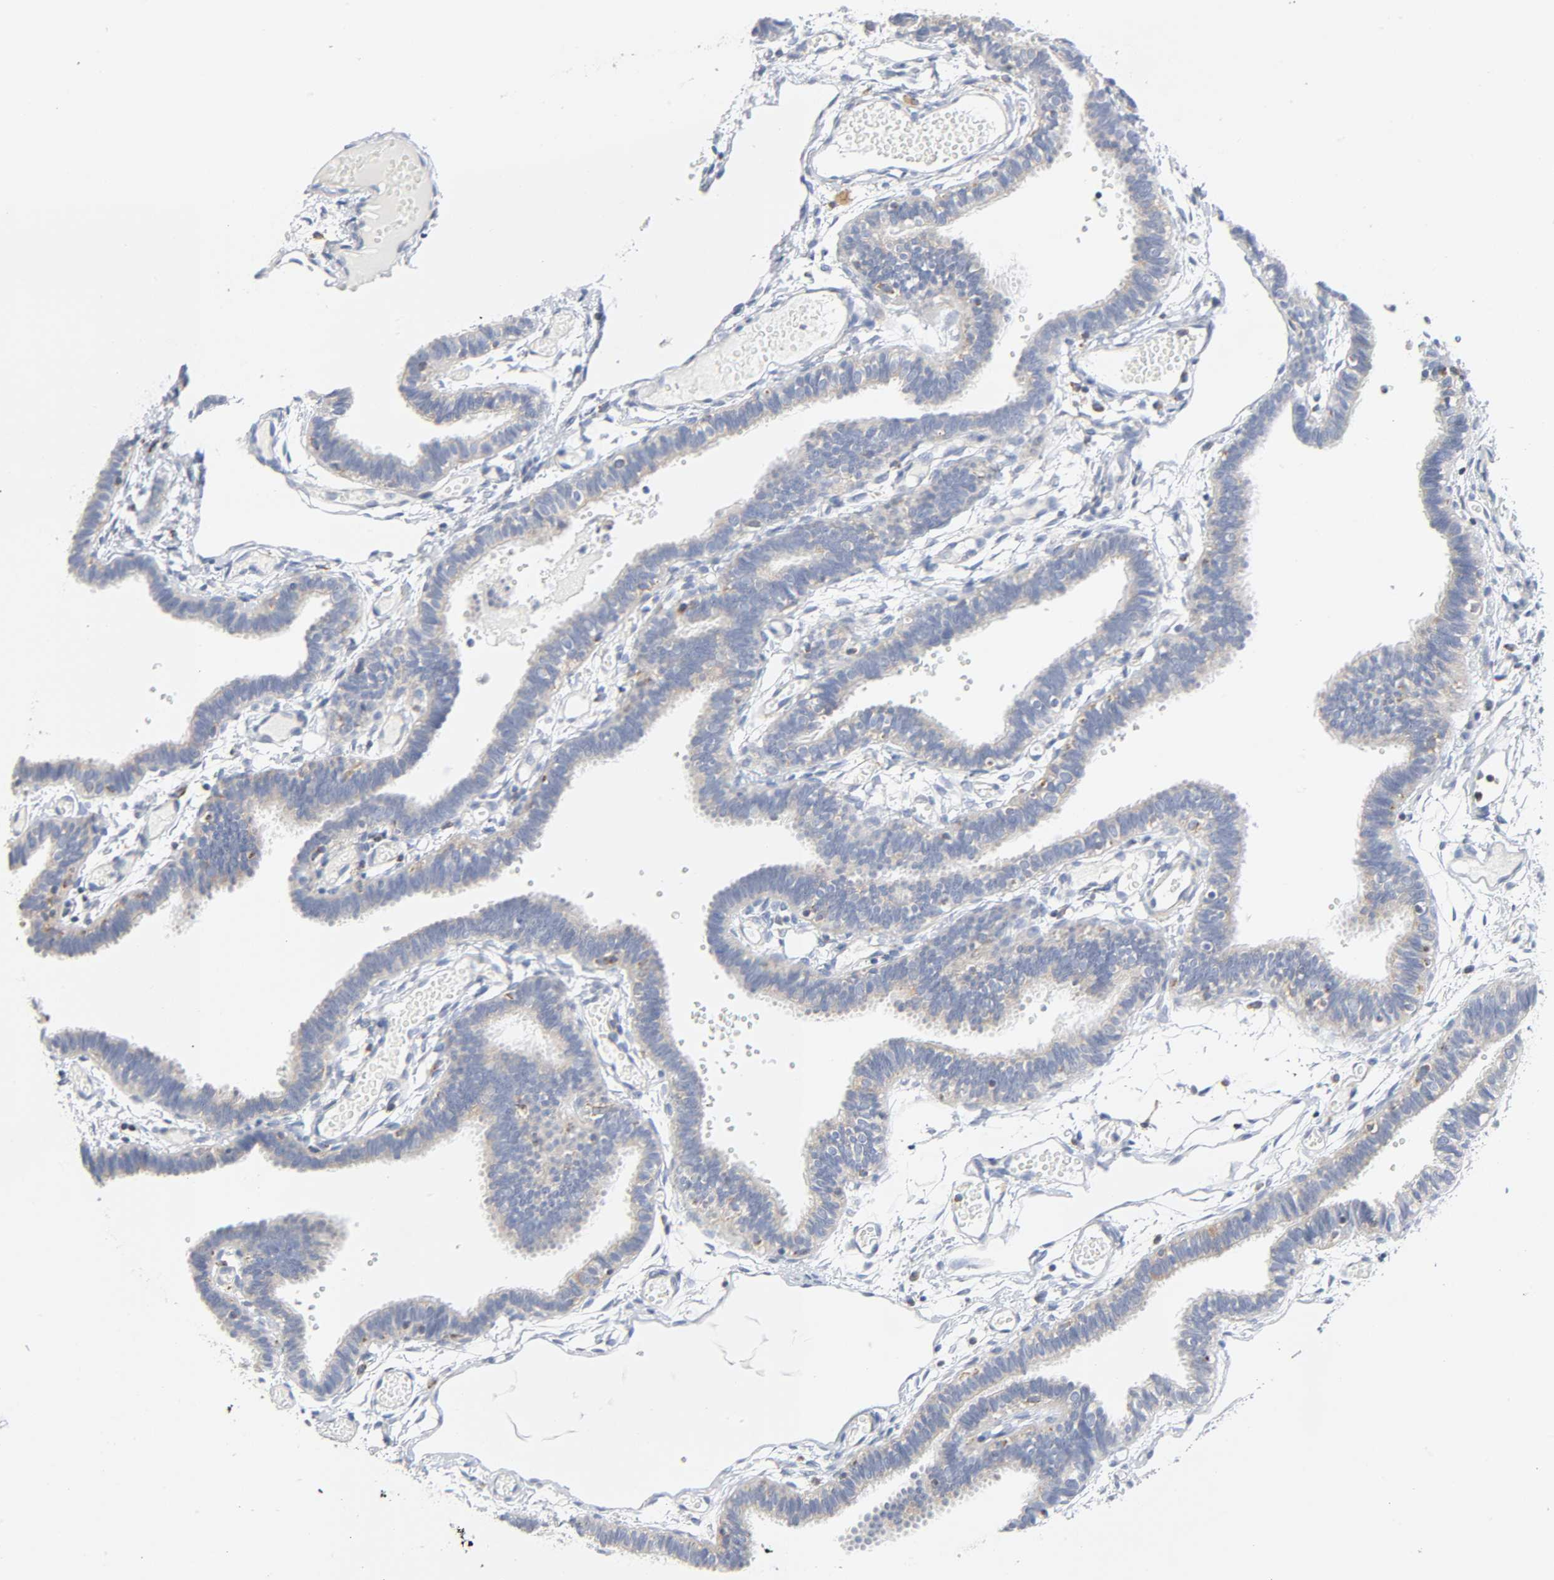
{"staining": {"intensity": "weak", "quantity": "<25%", "location": "cytoplasmic/membranous"}, "tissue": "fallopian tube", "cell_type": "Glandular cells", "image_type": "normal", "snomed": [{"axis": "morphology", "description": "Normal tissue, NOS"}, {"axis": "topography", "description": "Fallopian tube"}], "caption": "Immunohistochemistry (IHC) micrograph of normal fallopian tube stained for a protein (brown), which reveals no expression in glandular cells.", "gene": "BAK1", "patient": {"sex": "female", "age": 29}}